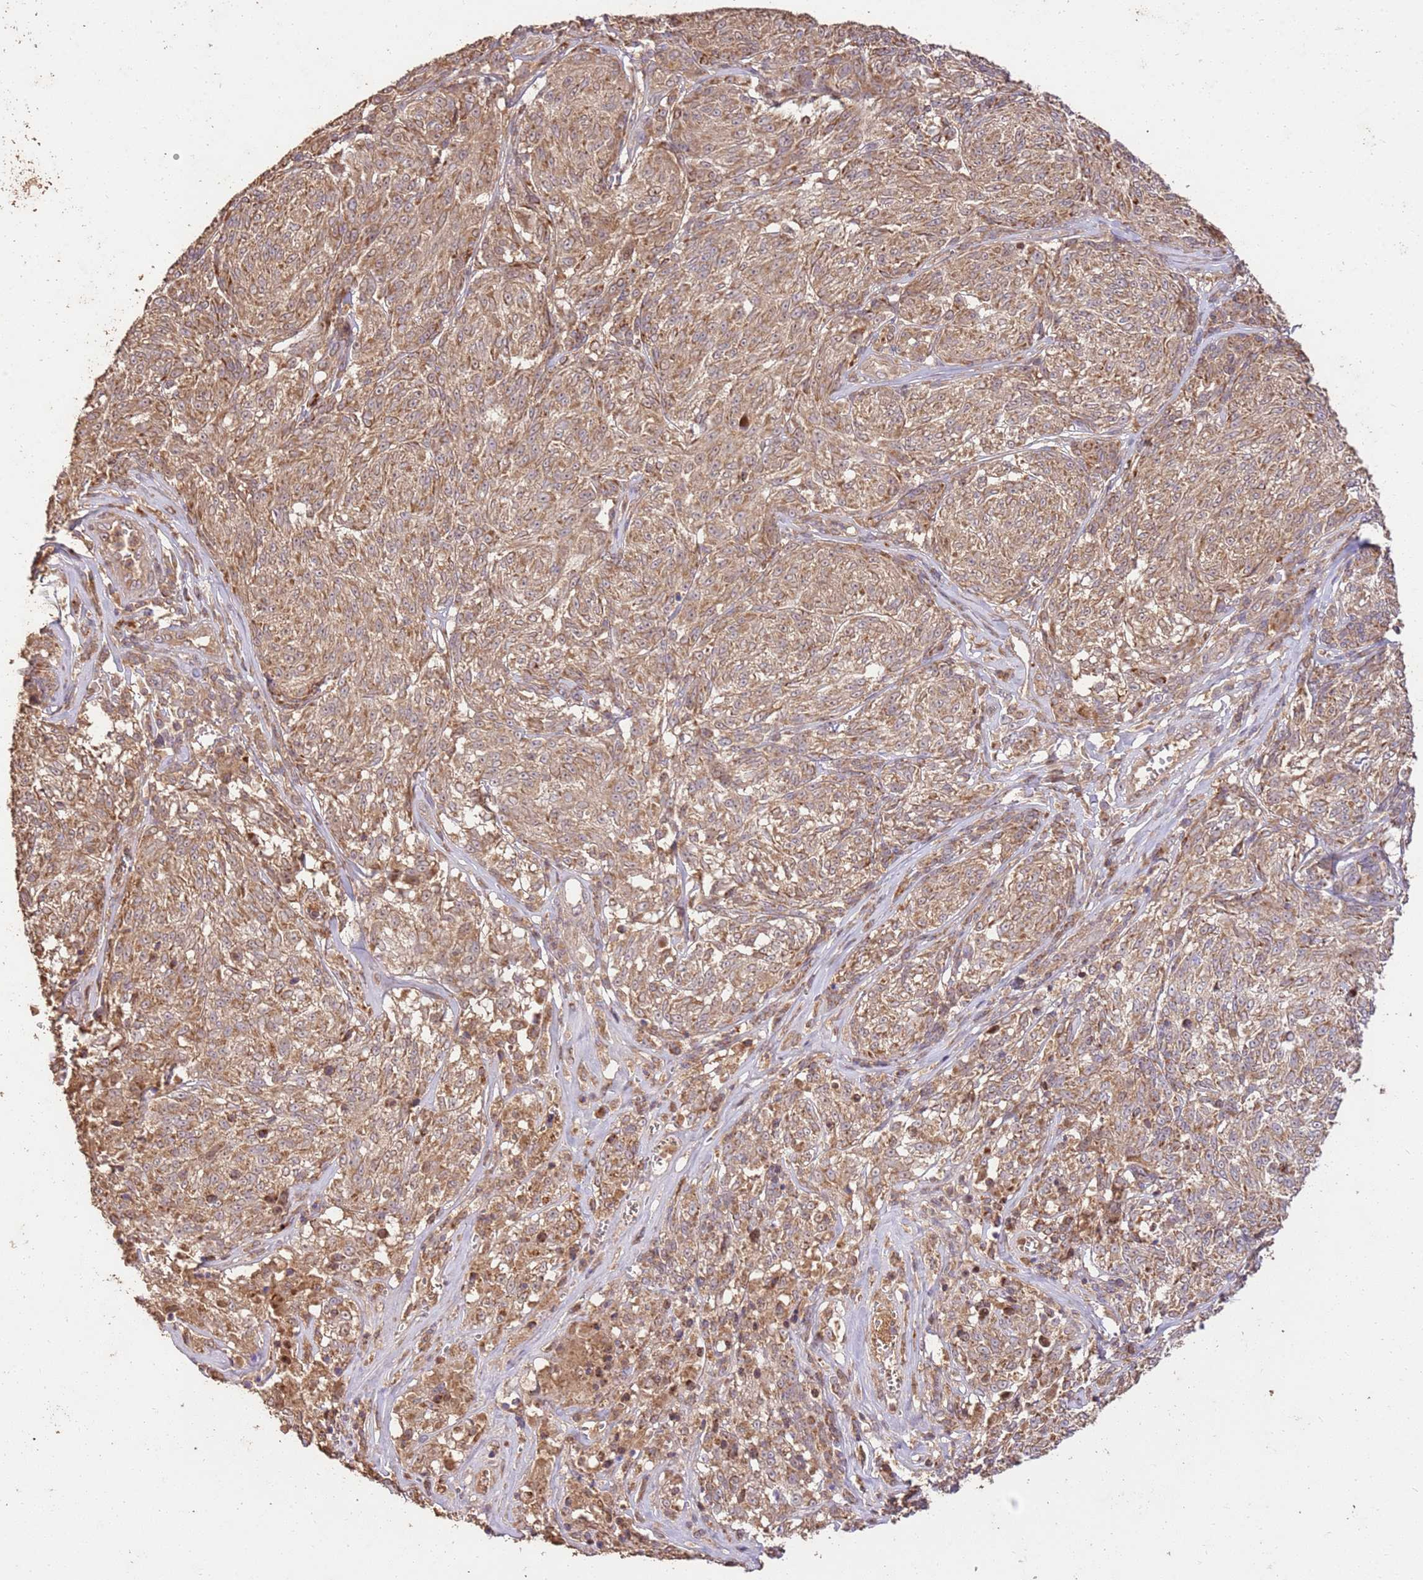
{"staining": {"intensity": "moderate", "quantity": ">75%", "location": "cytoplasmic/membranous"}, "tissue": "melanoma", "cell_type": "Tumor cells", "image_type": "cancer", "snomed": [{"axis": "morphology", "description": "Malignant melanoma, NOS"}, {"axis": "topography", "description": "Skin"}], "caption": "Immunohistochemical staining of malignant melanoma demonstrates moderate cytoplasmic/membranous protein staining in about >75% of tumor cells. (DAB IHC with brightfield microscopy, high magnification).", "gene": "LRRC28", "patient": {"sex": "female", "age": 63}}